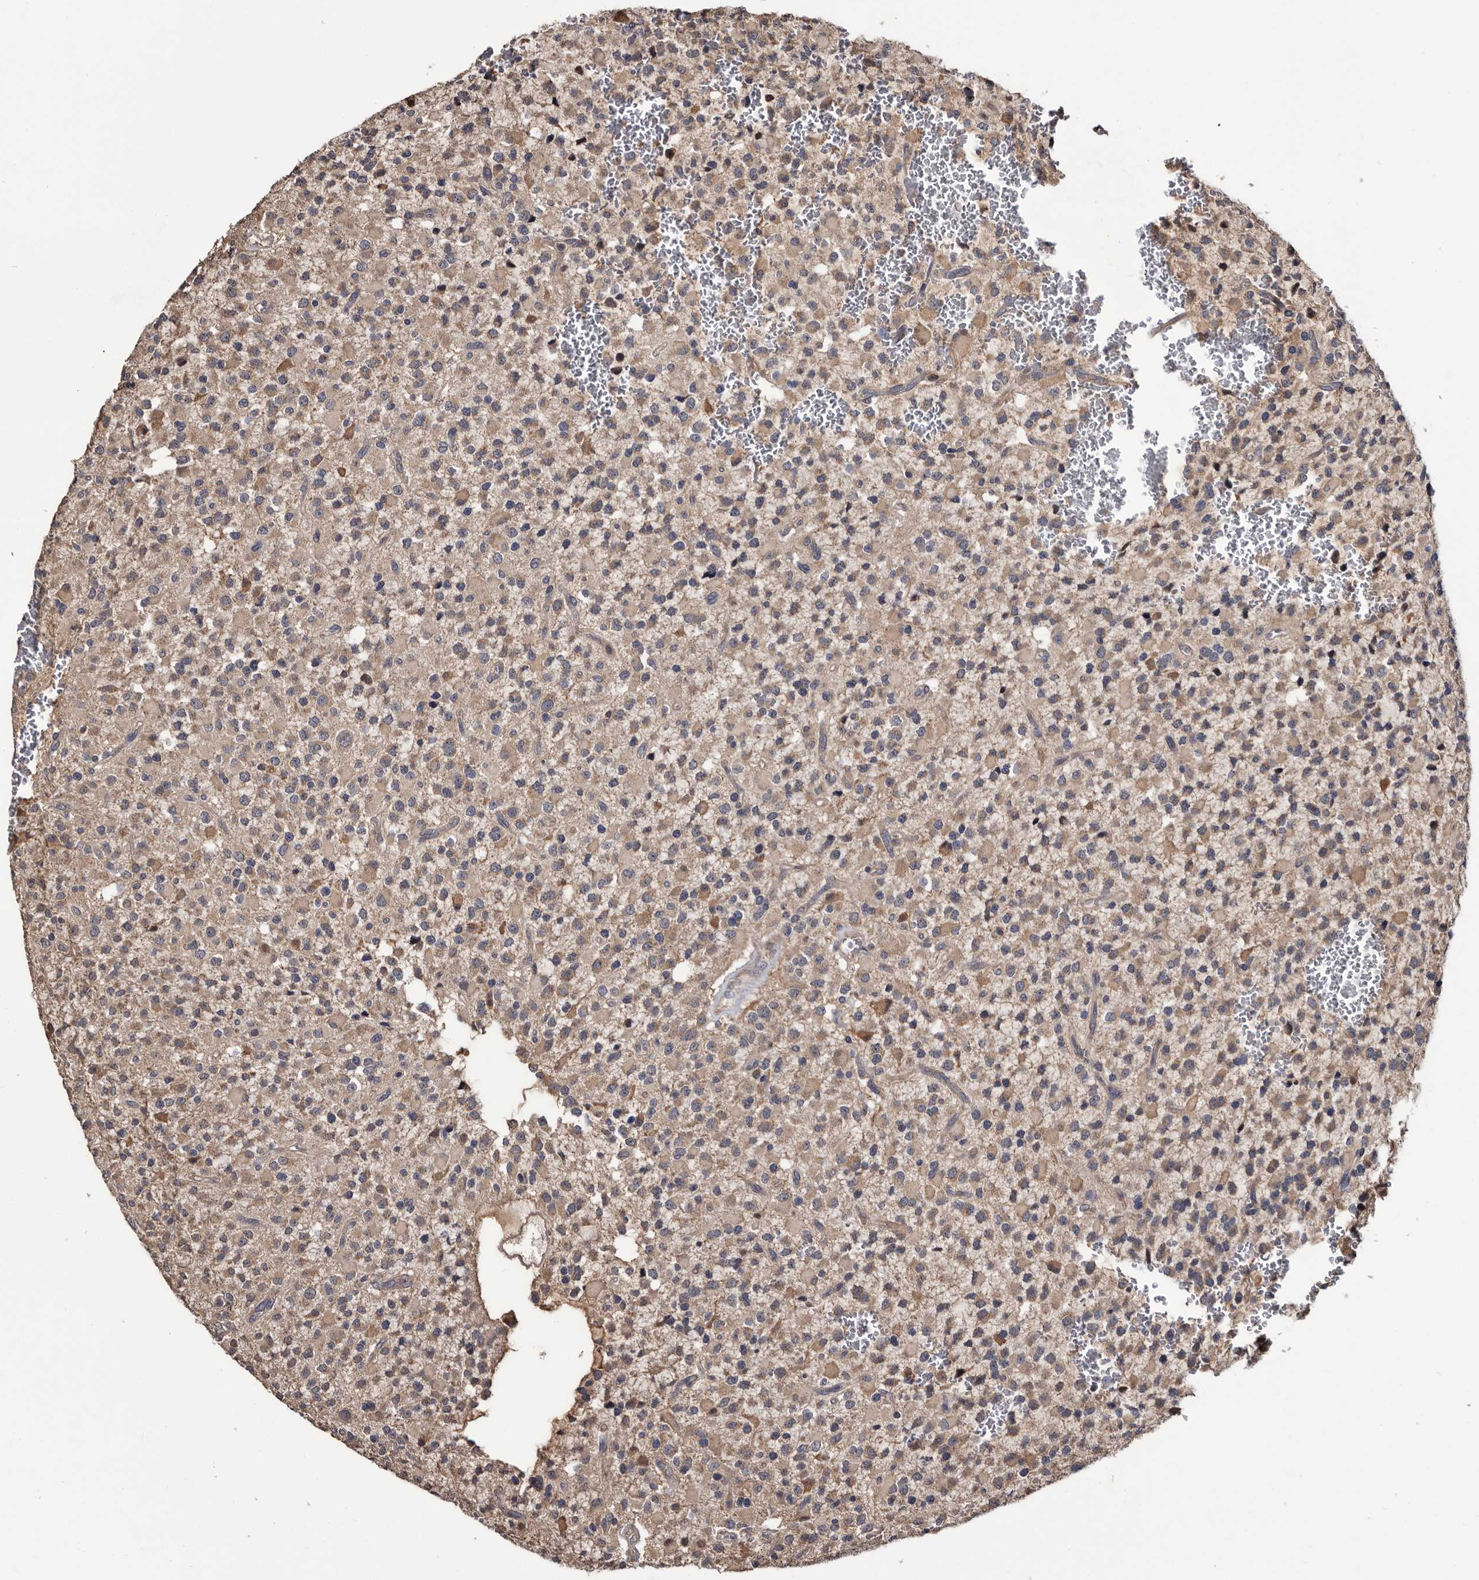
{"staining": {"intensity": "weak", "quantity": ">75%", "location": "cytoplasmic/membranous"}, "tissue": "glioma", "cell_type": "Tumor cells", "image_type": "cancer", "snomed": [{"axis": "morphology", "description": "Glioma, malignant, High grade"}, {"axis": "topography", "description": "Brain"}], "caption": "Protein staining of malignant glioma (high-grade) tissue demonstrates weak cytoplasmic/membranous positivity in about >75% of tumor cells. (Brightfield microscopy of DAB IHC at high magnification).", "gene": "TTI2", "patient": {"sex": "male", "age": 34}}